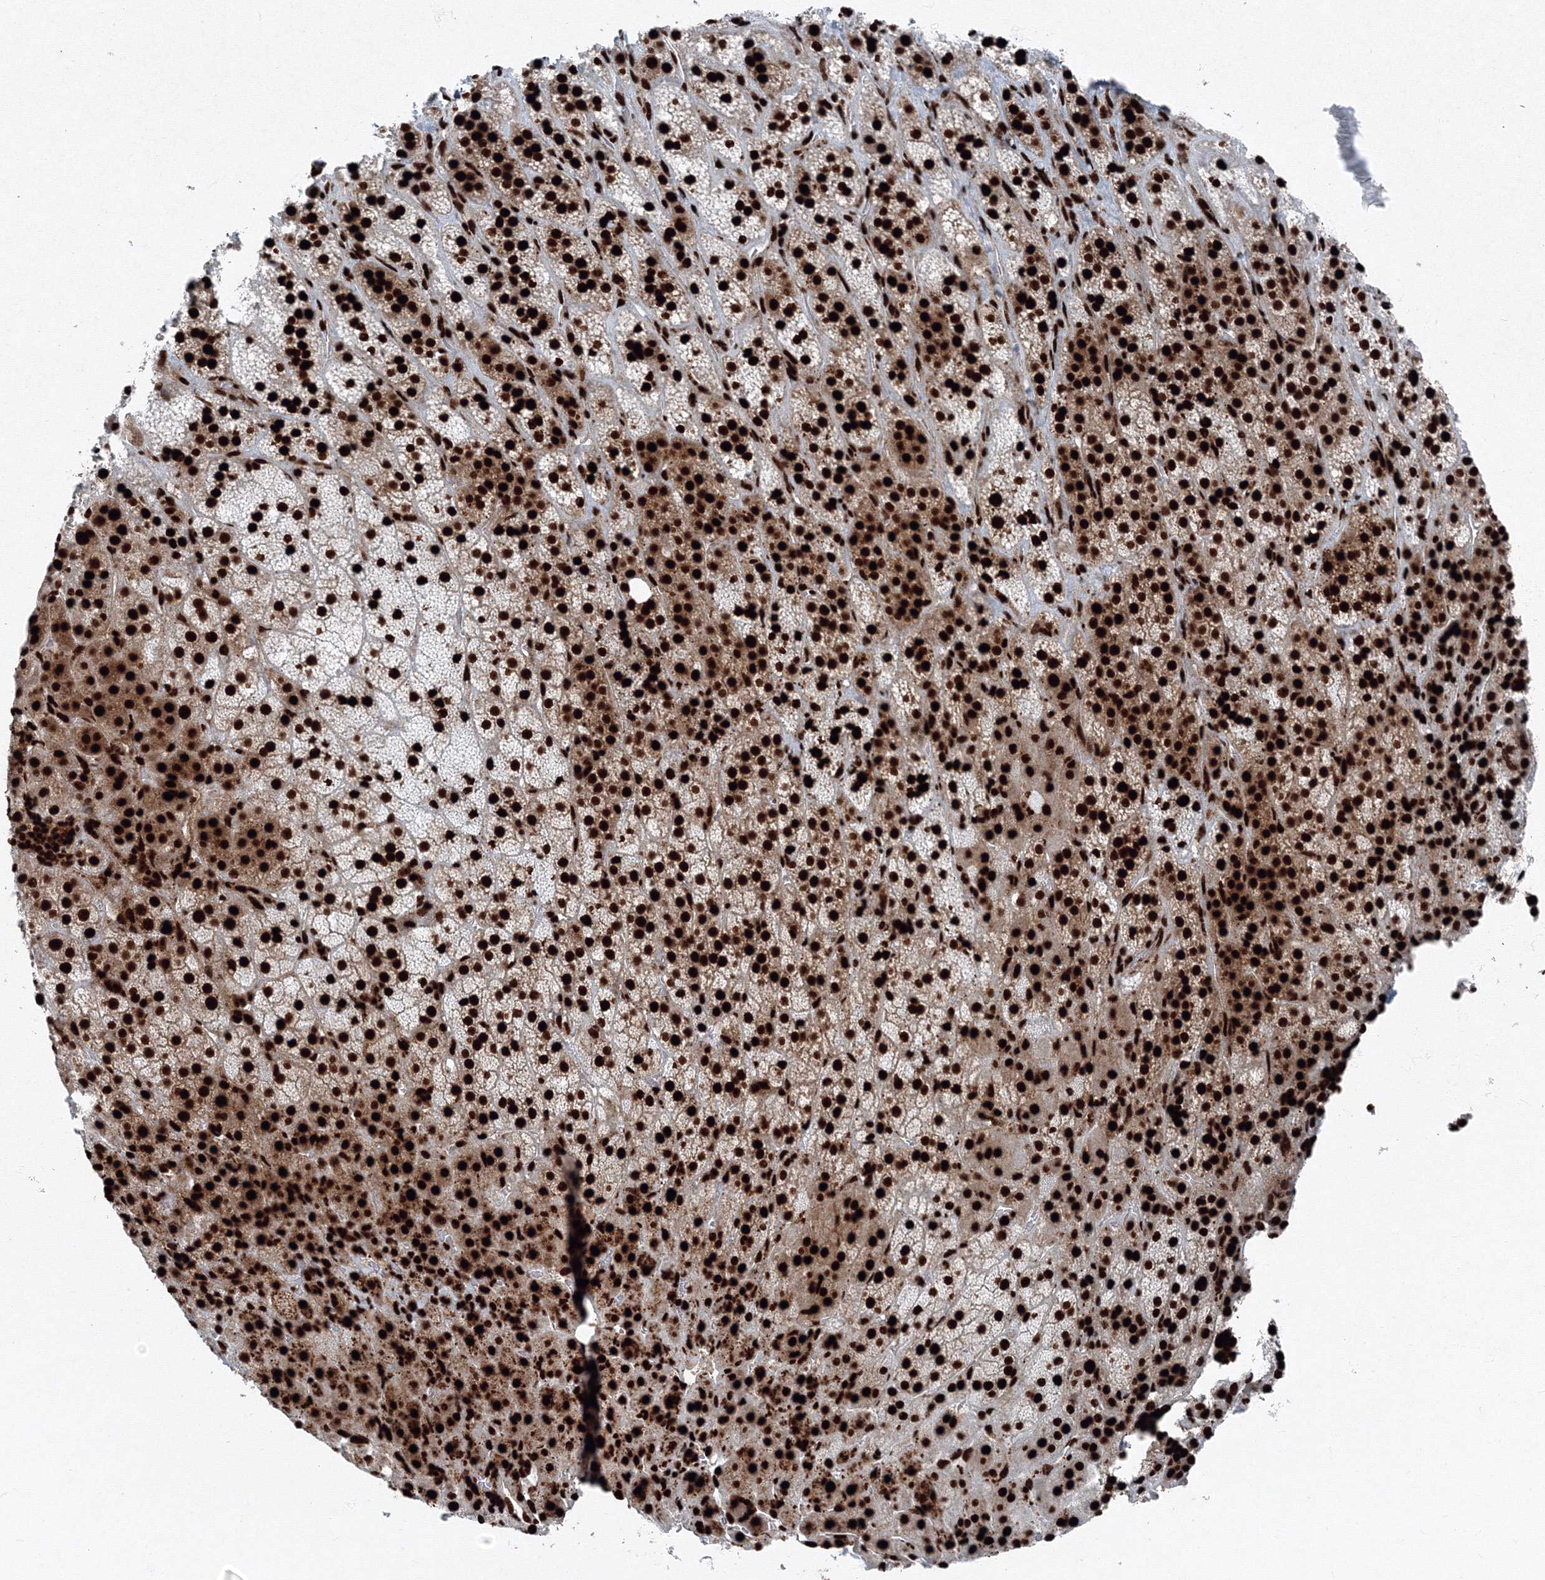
{"staining": {"intensity": "strong", "quantity": ">75%", "location": "nuclear"}, "tissue": "adrenal gland", "cell_type": "Glandular cells", "image_type": "normal", "snomed": [{"axis": "morphology", "description": "Normal tissue, NOS"}, {"axis": "topography", "description": "Adrenal gland"}], "caption": "Adrenal gland stained for a protein displays strong nuclear positivity in glandular cells. (DAB (3,3'-diaminobenzidine) IHC, brown staining for protein, blue staining for nuclei).", "gene": "SNRPC", "patient": {"sex": "female", "age": 57}}